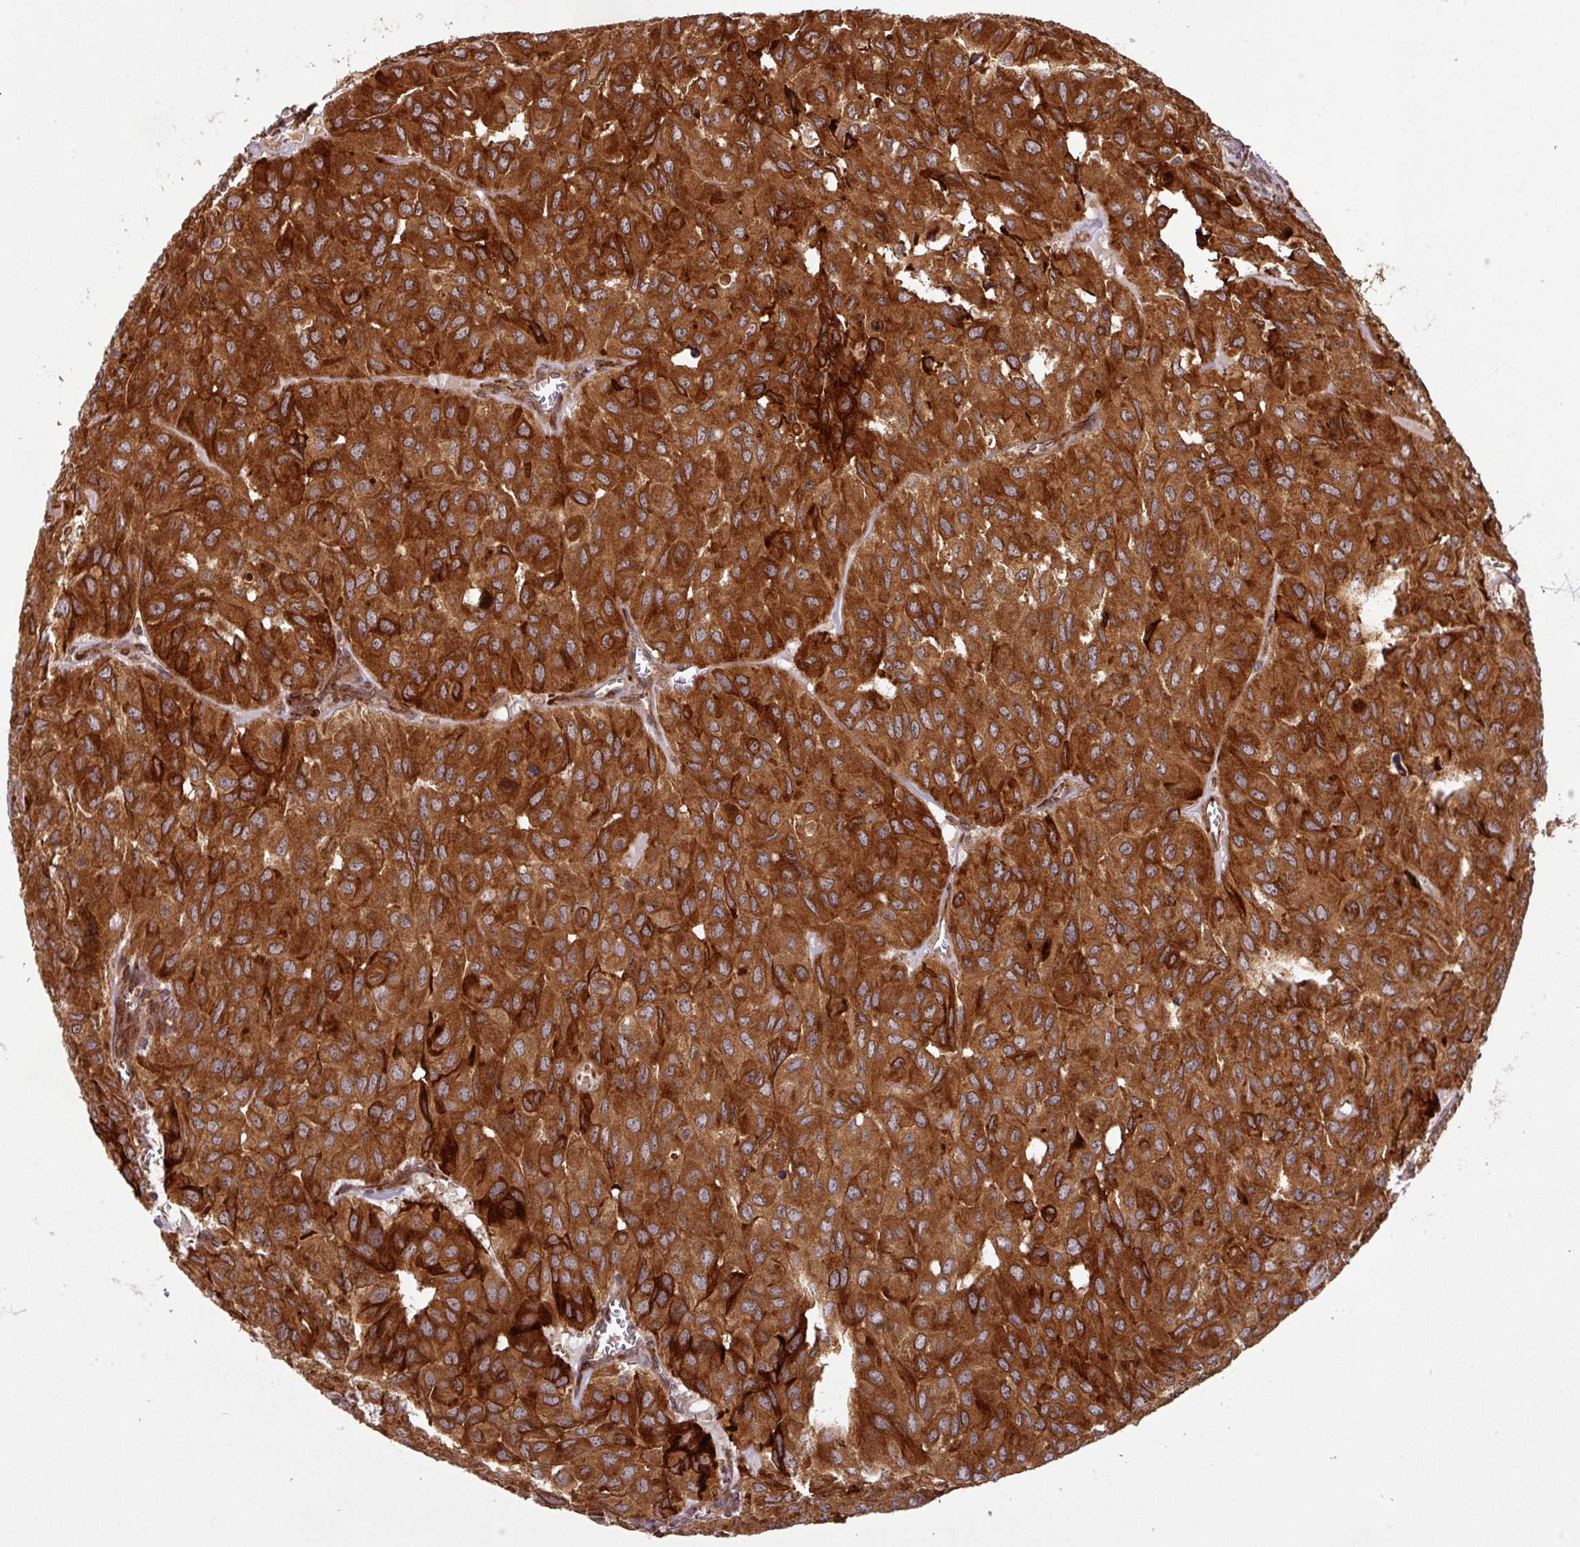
{"staining": {"intensity": "strong", "quantity": ">75%", "location": "cytoplasmic/membranous"}, "tissue": "head and neck cancer", "cell_type": "Tumor cells", "image_type": "cancer", "snomed": [{"axis": "morphology", "description": "Adenocarcinoma, NOS"}, {"axis": "topography", "description": "Salivary gland, NOS"}, {"axis": "topography", "description": "Head-Neck"}], "caption": "Protein analysis of head and neck adenocarcinoma tissue exhibits strong cytoplasmic/membranous staining in about >75% of tumor cells. Immunohistochemistry (ihc) stains the protein of interest in brown and the nuclei are stained blue.", "gene": "ART1", "patient": {"sex": "female", "age": 76}}